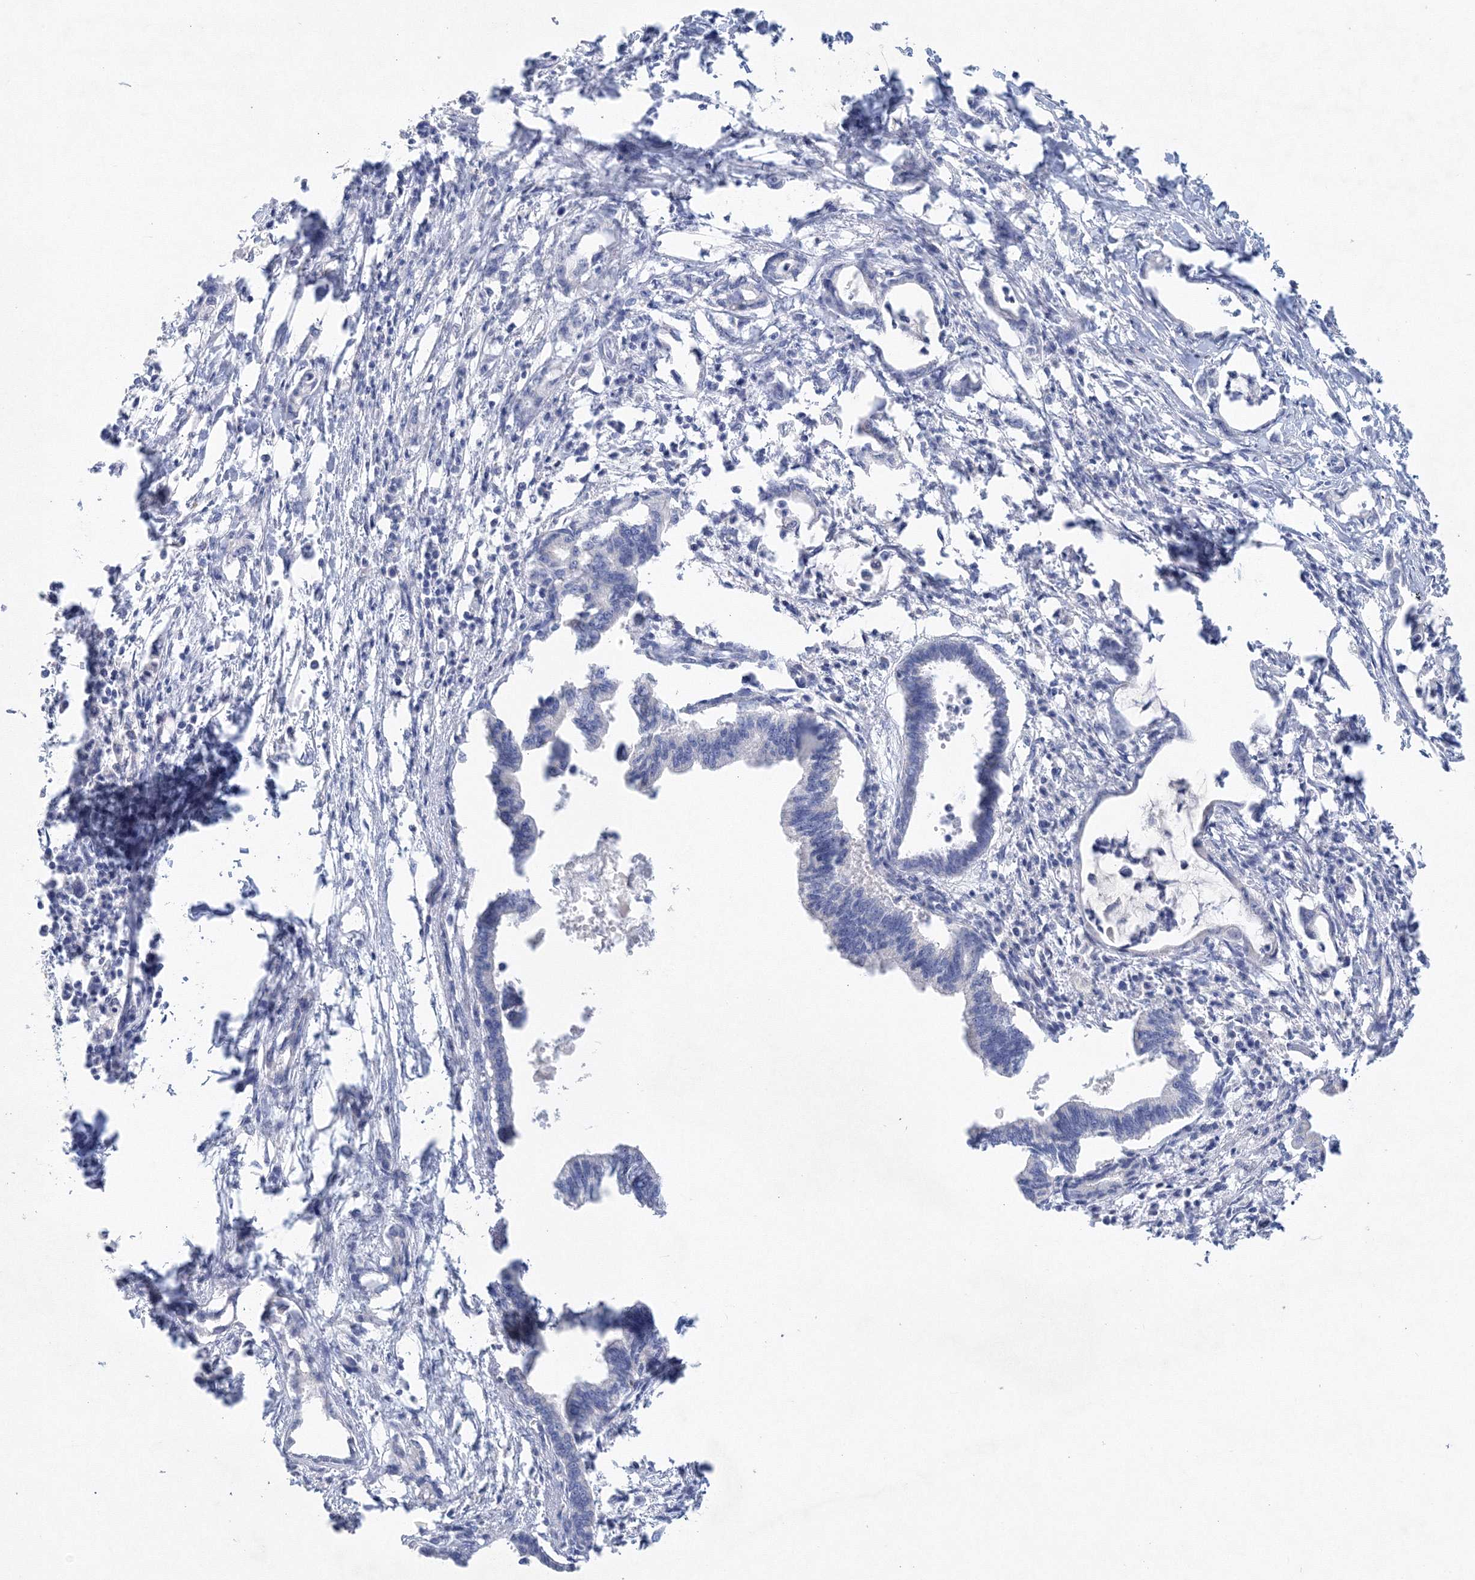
{"staining": {"intensity": "negative", "quantity": "none", "location": "none"}, "tissue": "pancreatic cancer", "cell_type": "Tumor cells", "image_type": "cancer", "snomed": [{"axis": "morphology", "description": "Adenocarcinoma, NOS"}, {"axis": "topography", "description": "Pancreas"}], "caption": "Tumor cells are negative for protein expression in human adenocarcinoma (pancreatic). Brightfield microscopy of immunohistochemistry stained with DAB (3,3'-diaminobenzidine) (brown) and hematoxylin (blue), captured at high magnification.", "gene": "OSBPL6", "patient": {"sex": "female", "age": 55}}